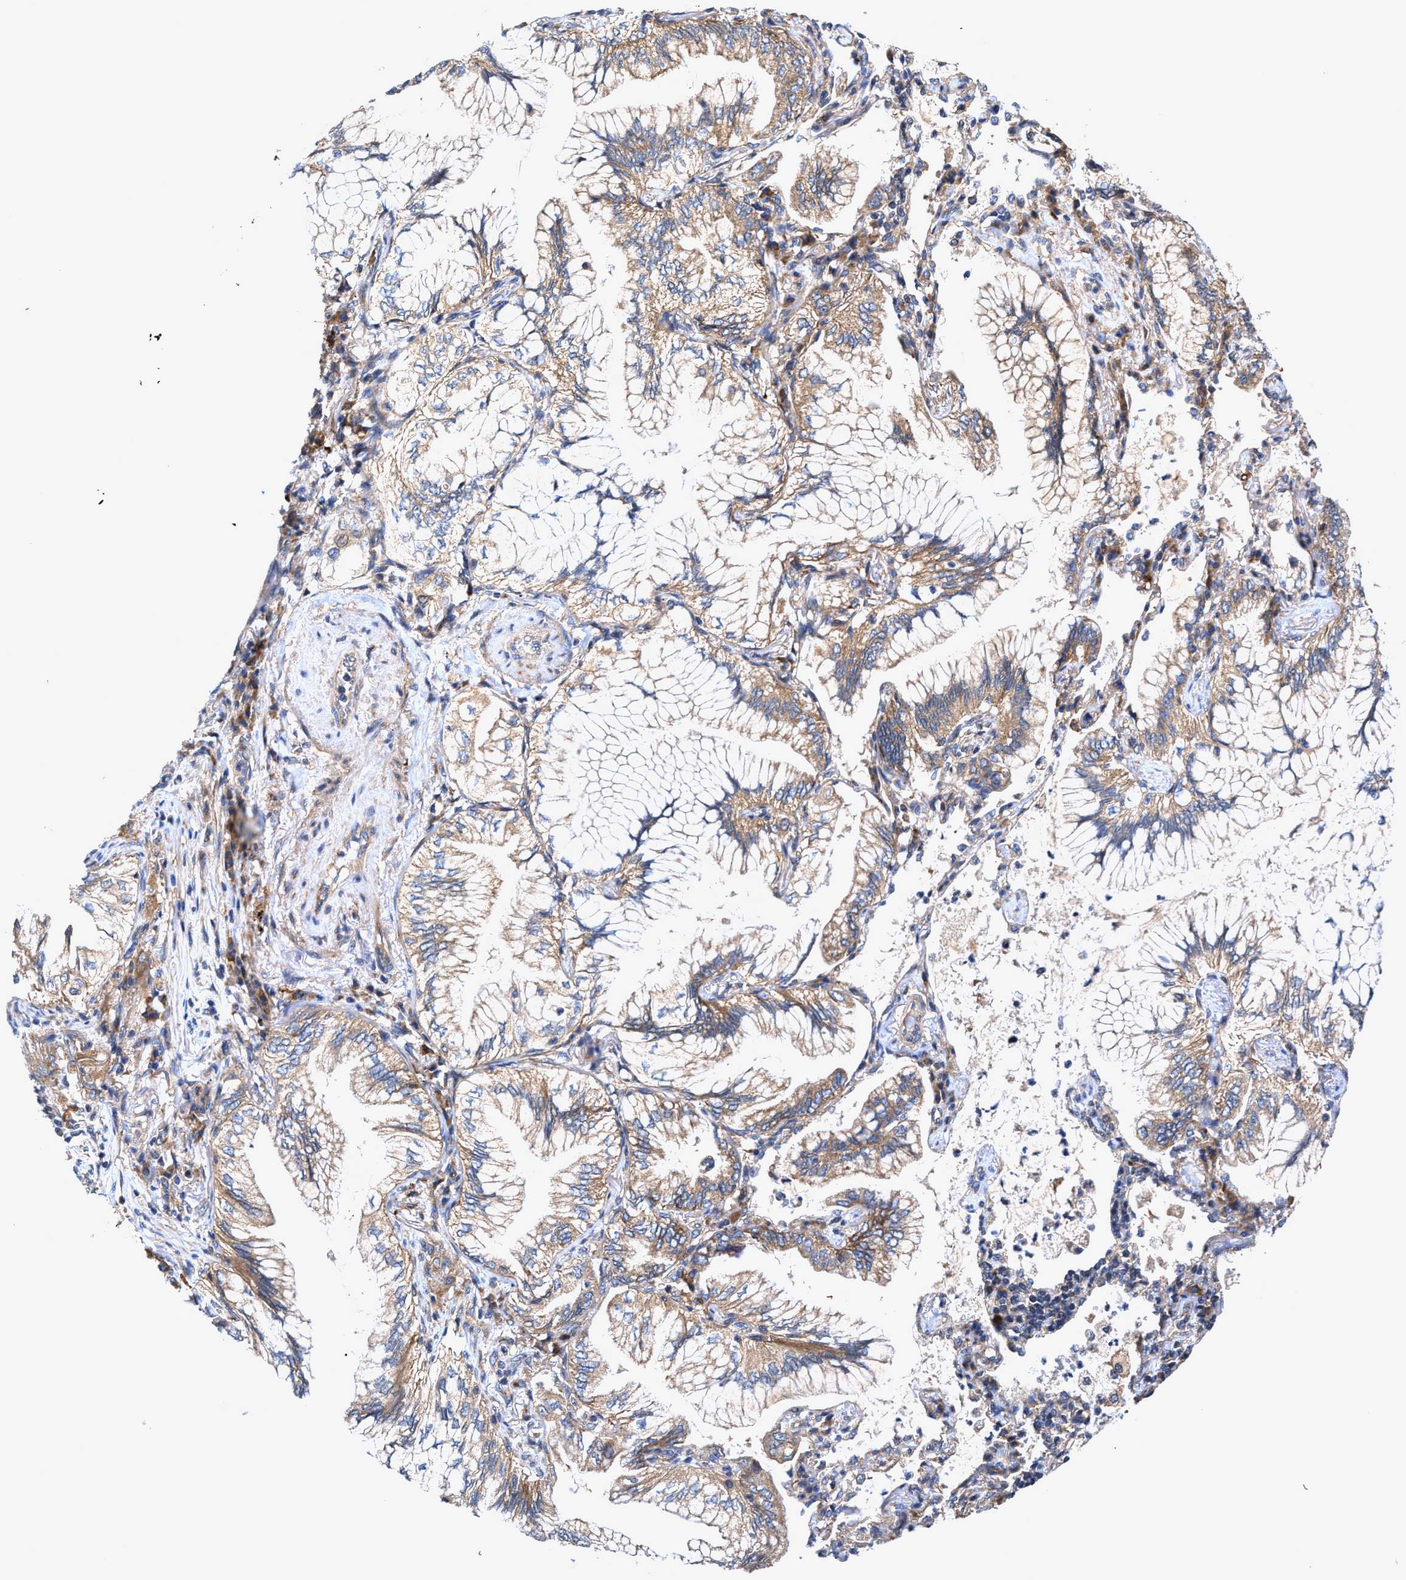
{"staining": {"intensity": "moderate", "quantity": ">75%", "location": "cytoplasmic/membranous"}, "tissue": "lung cancer", "cell_type": "Tumor cells", "image_type": "cancer", "snomed": [{"axis": "morphology", "description": "Adenocarcinoma, NOS"}, {"axis": "topography", "description": "Lung"}], "caption": "Tumor cells demonstrate medium levels of moderate cytoplasmic/membranous expression in approximately >75% of cells in human adenocarcinoma (lung).", "gene": "EFNA4", "patient": {"sex": "female", "age": 70}}